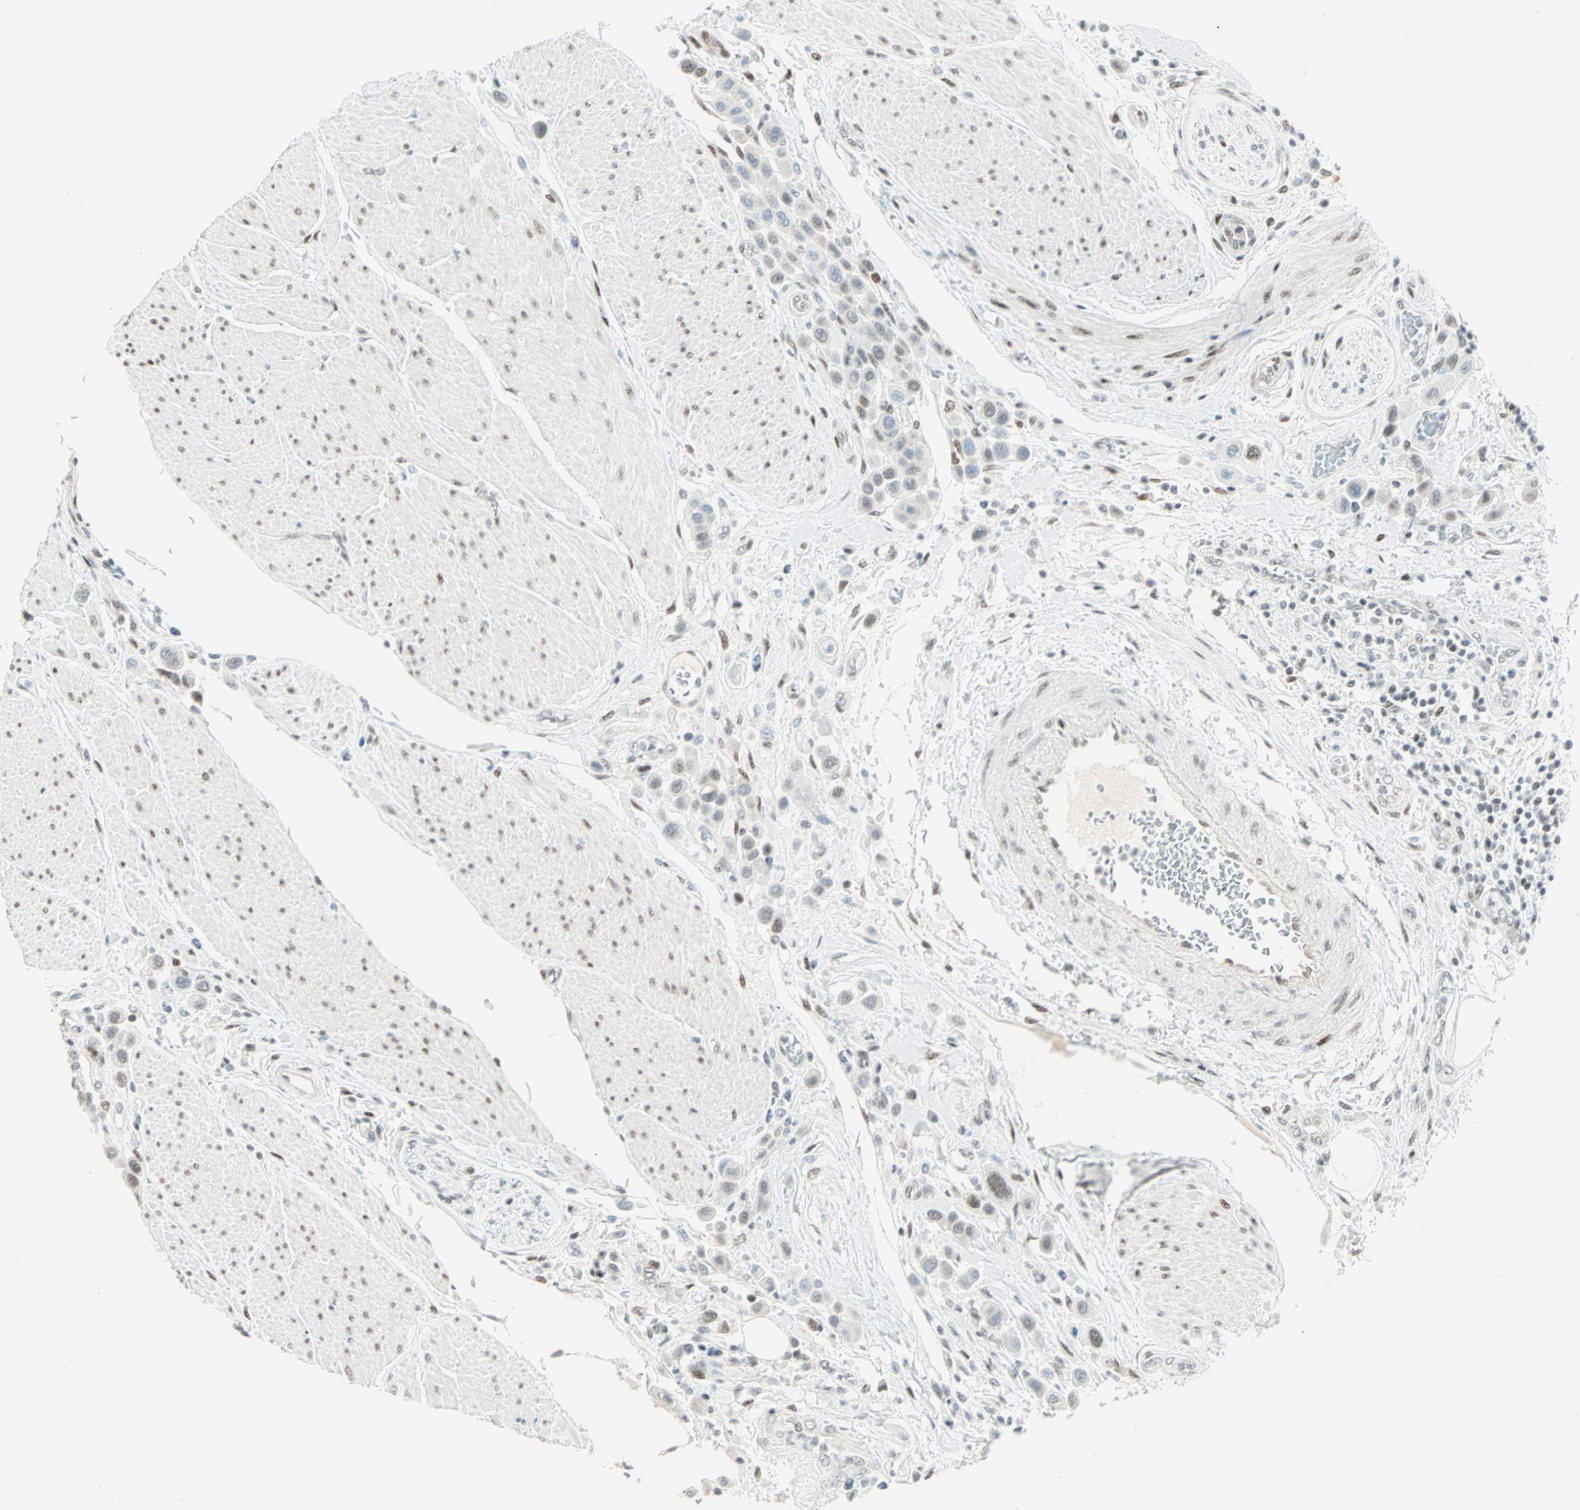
{"staining": {"intensity": "negative", "quantity": "none", "location": "none"}, "tissue": "urothelial cancer", "cell_type": "Tumor cells", "image_type": "cancer", "snomed": [{"axis": "morphology", "description": "Urothelial carcinoma, High grade"}, {"axis": "topography", "description": "Urinary bladder"}], "caption": "DAB immunohistochemical staining of human urothelial cancer shows no significant staining in tumor cells.", "gene": "PKNOX1", "patient": {"sex": "male", "age": 50}}